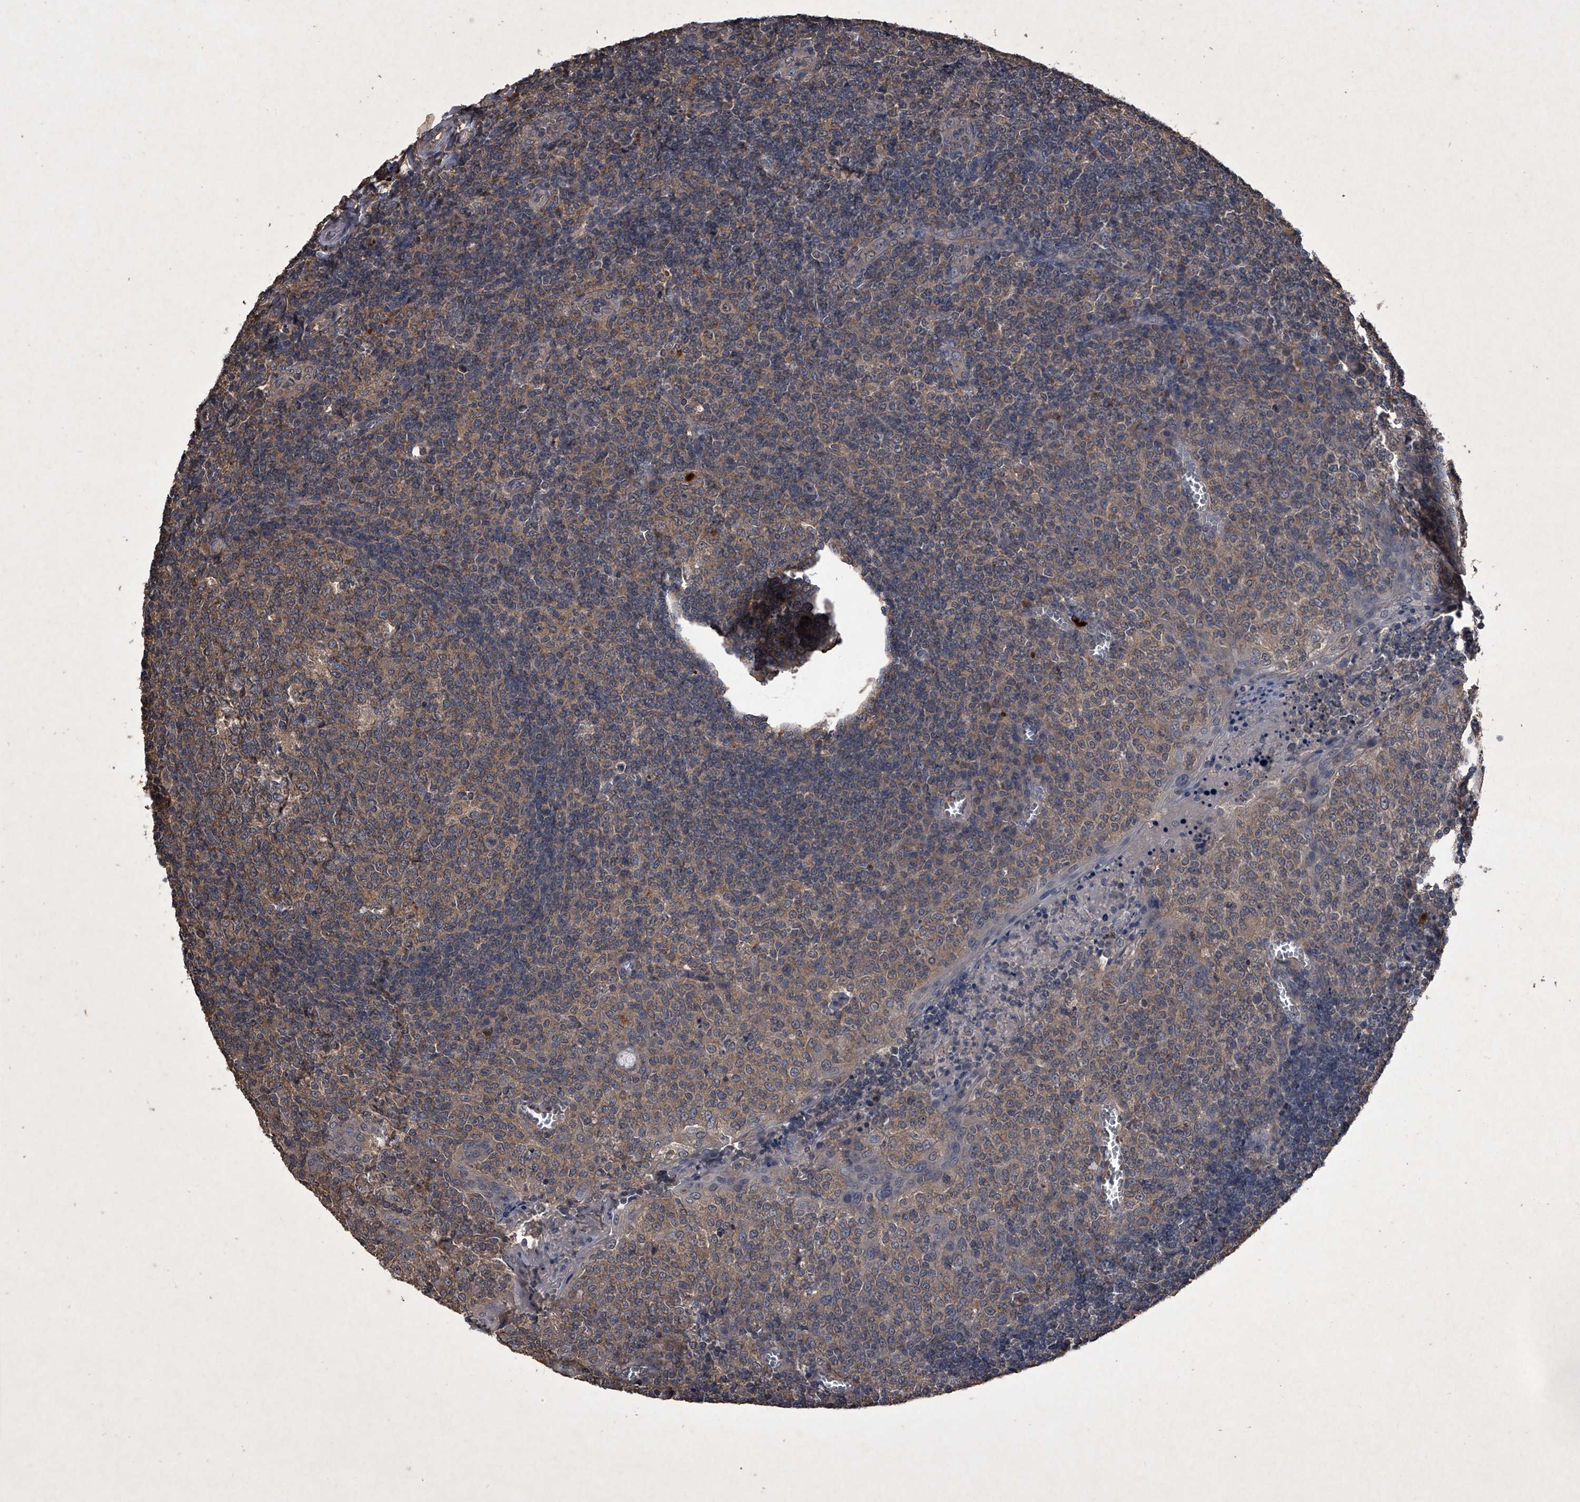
{"staining": {"intensity": "weak", "quantity": ">75%", "location": "cytoplasmic/membranous"}, "tissue": "tonsil", "cell_type": "Germinal center cells", "image_type": "normal", "snomed": [{"axis": "morphology", "description": "Normal tissue, NOS"}, {"axis": "topography", "description": "Tonsil"}], "caption": "Weak cytoplasmic/membranous staining is appreciated in approximately >75% of germinal center cells in normal tonsil.", "gene": "MAPKAP1", "patient": {"sex": "female", "age": 19}}